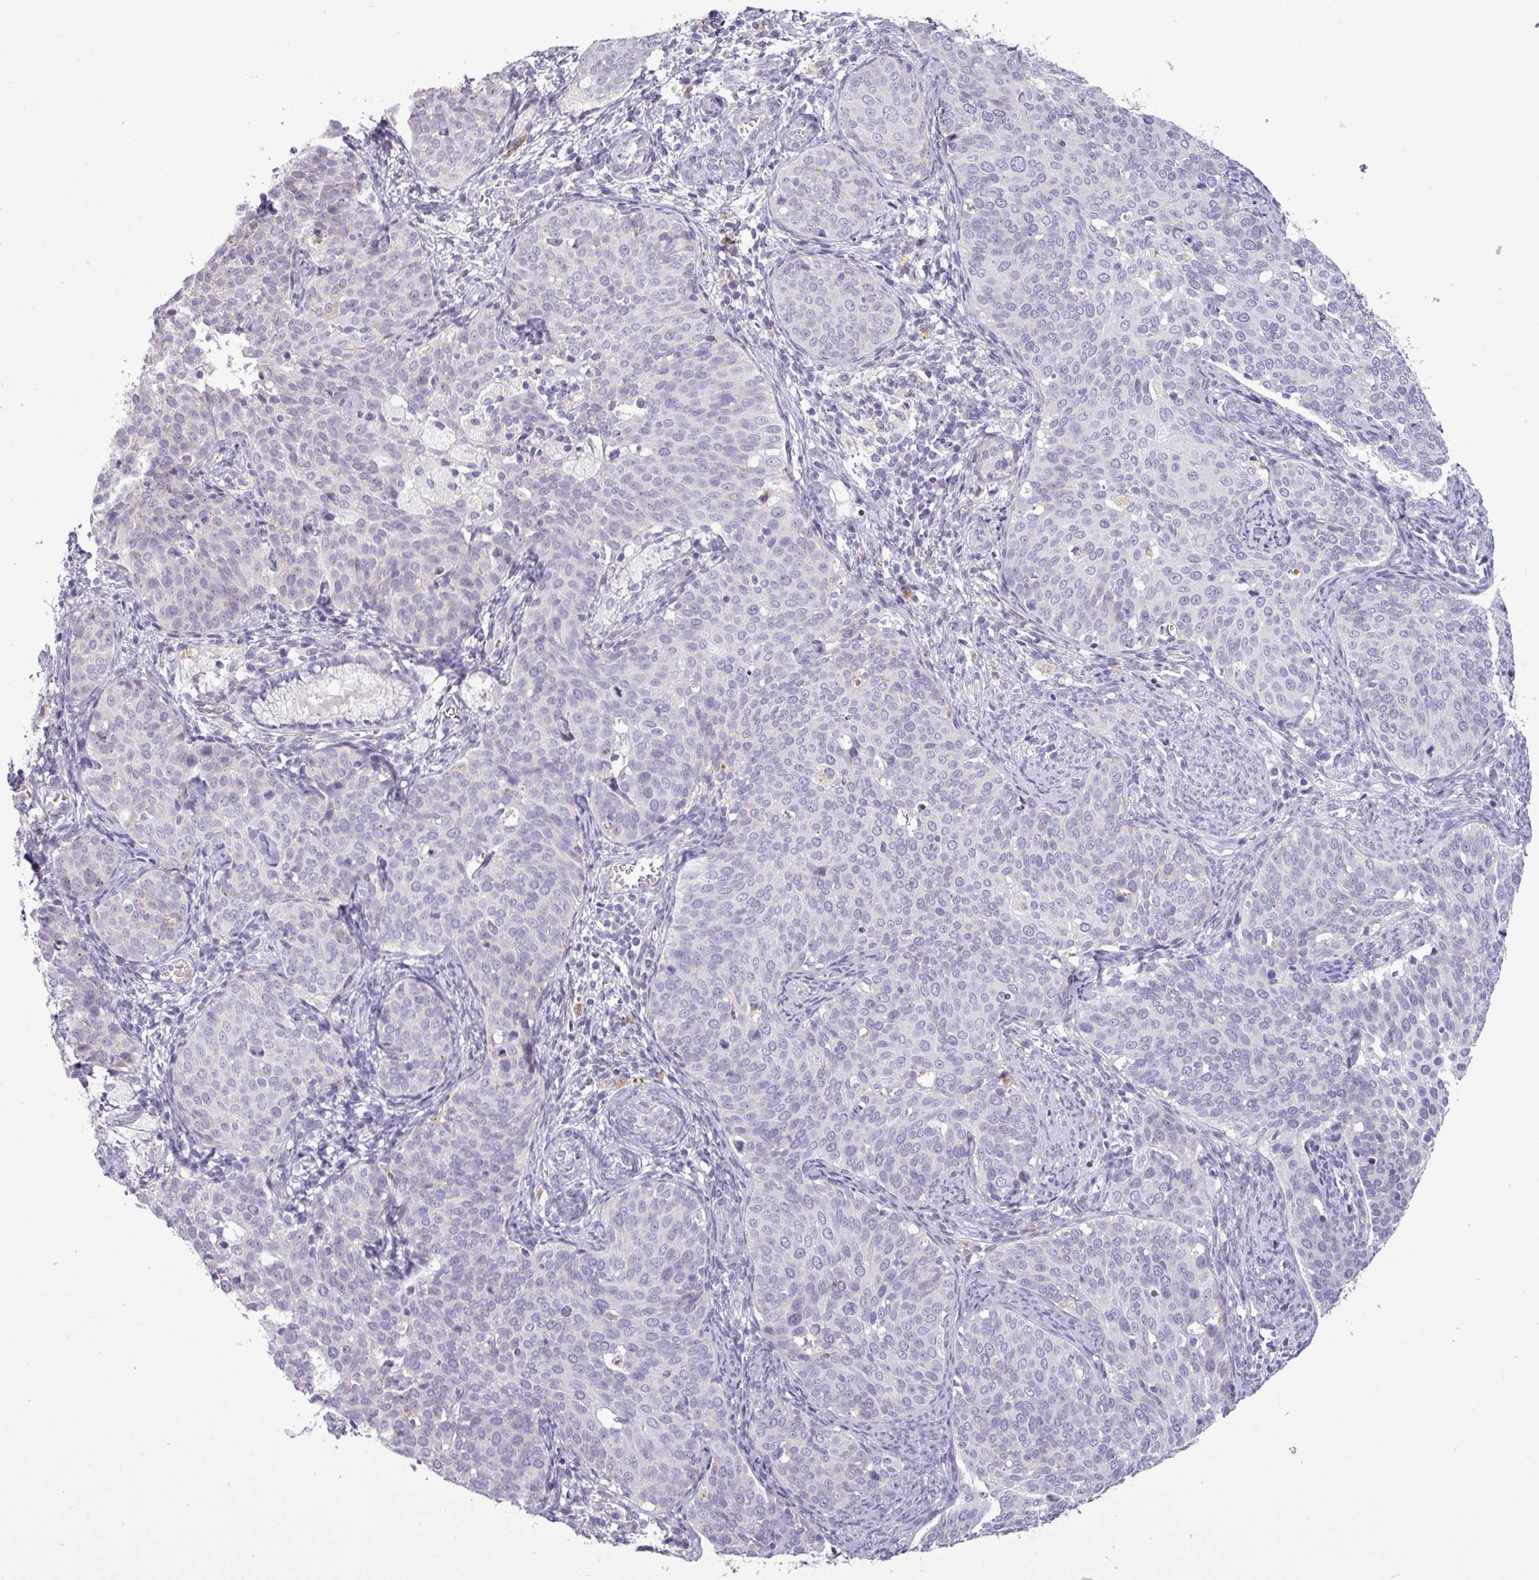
{"staining": {"intensity": "negative", "quantity": "none", "location": "none"}, "tissue": "cervical cancer", "cell_type": "Tumor cells", "image_type": "cancer", "snomed": [{"axis": "morphology", "description": "Squamous cell carcinoma, NOS"}, {"axis": "topography", "description": "Cervix"}], "caption": "A histopathology image of human cervical cancer is negative for staining in tumor cells.", "gene": "C4B", "patient": {"sex": "female", "age": 44}}